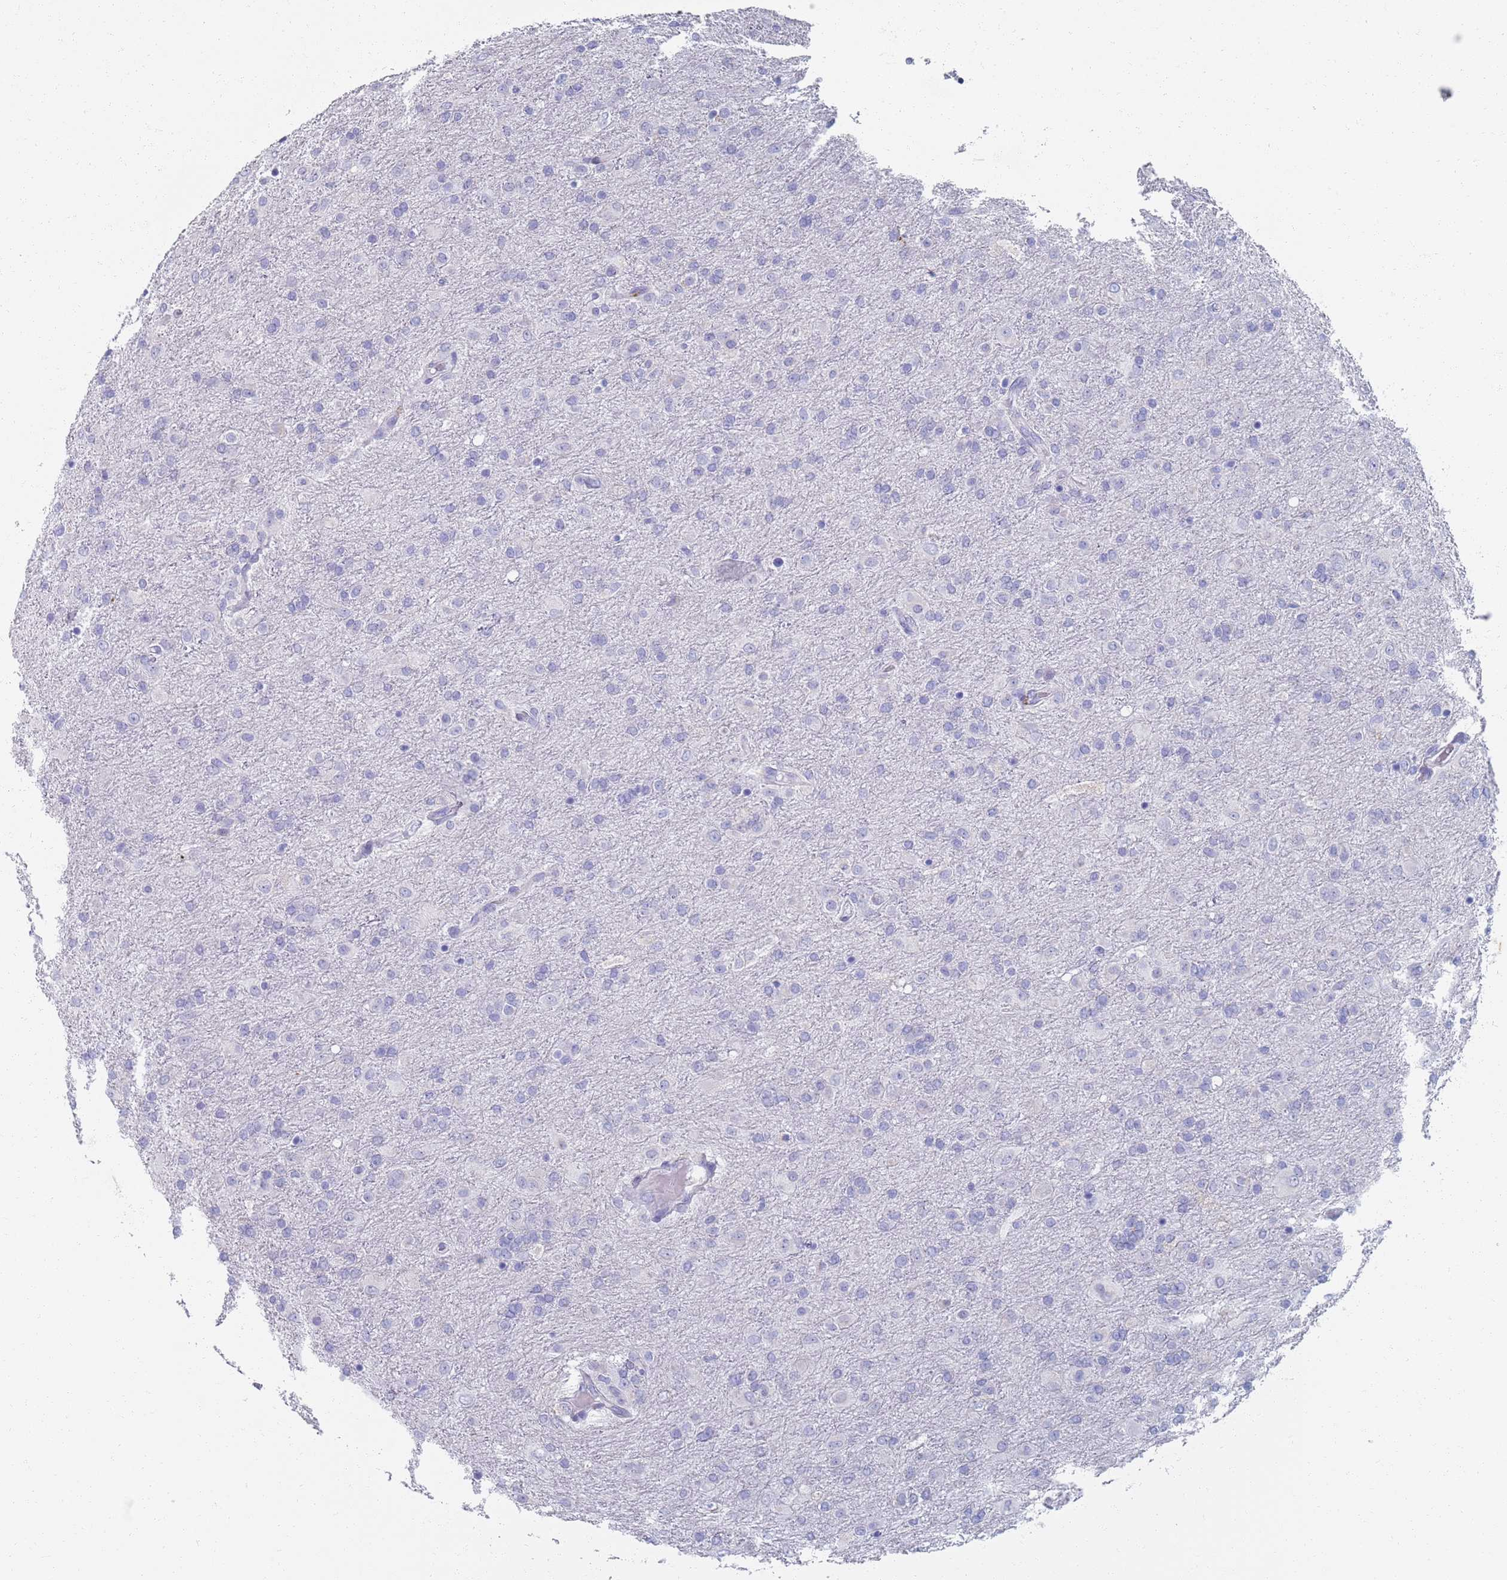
{"staining": {"intensity": "negative", "quantity": "none", "location": "none"}, "tissue": "glioma", "cell_type": "Tumor cells", "image_type": "cancer", "snomed": [{"axis": "morphology", "description": "Glioma, malignant, Low grade"}, {"axis": "topography", "description": "Brain"}], "caption": "The immunohistochemistry (IHC) micrograph has no significant staining in tumor cells of malignant glioma (low-grade) tissue.", "gene": "PLOD1", "patient": {"sex": "male", "age": 65}}